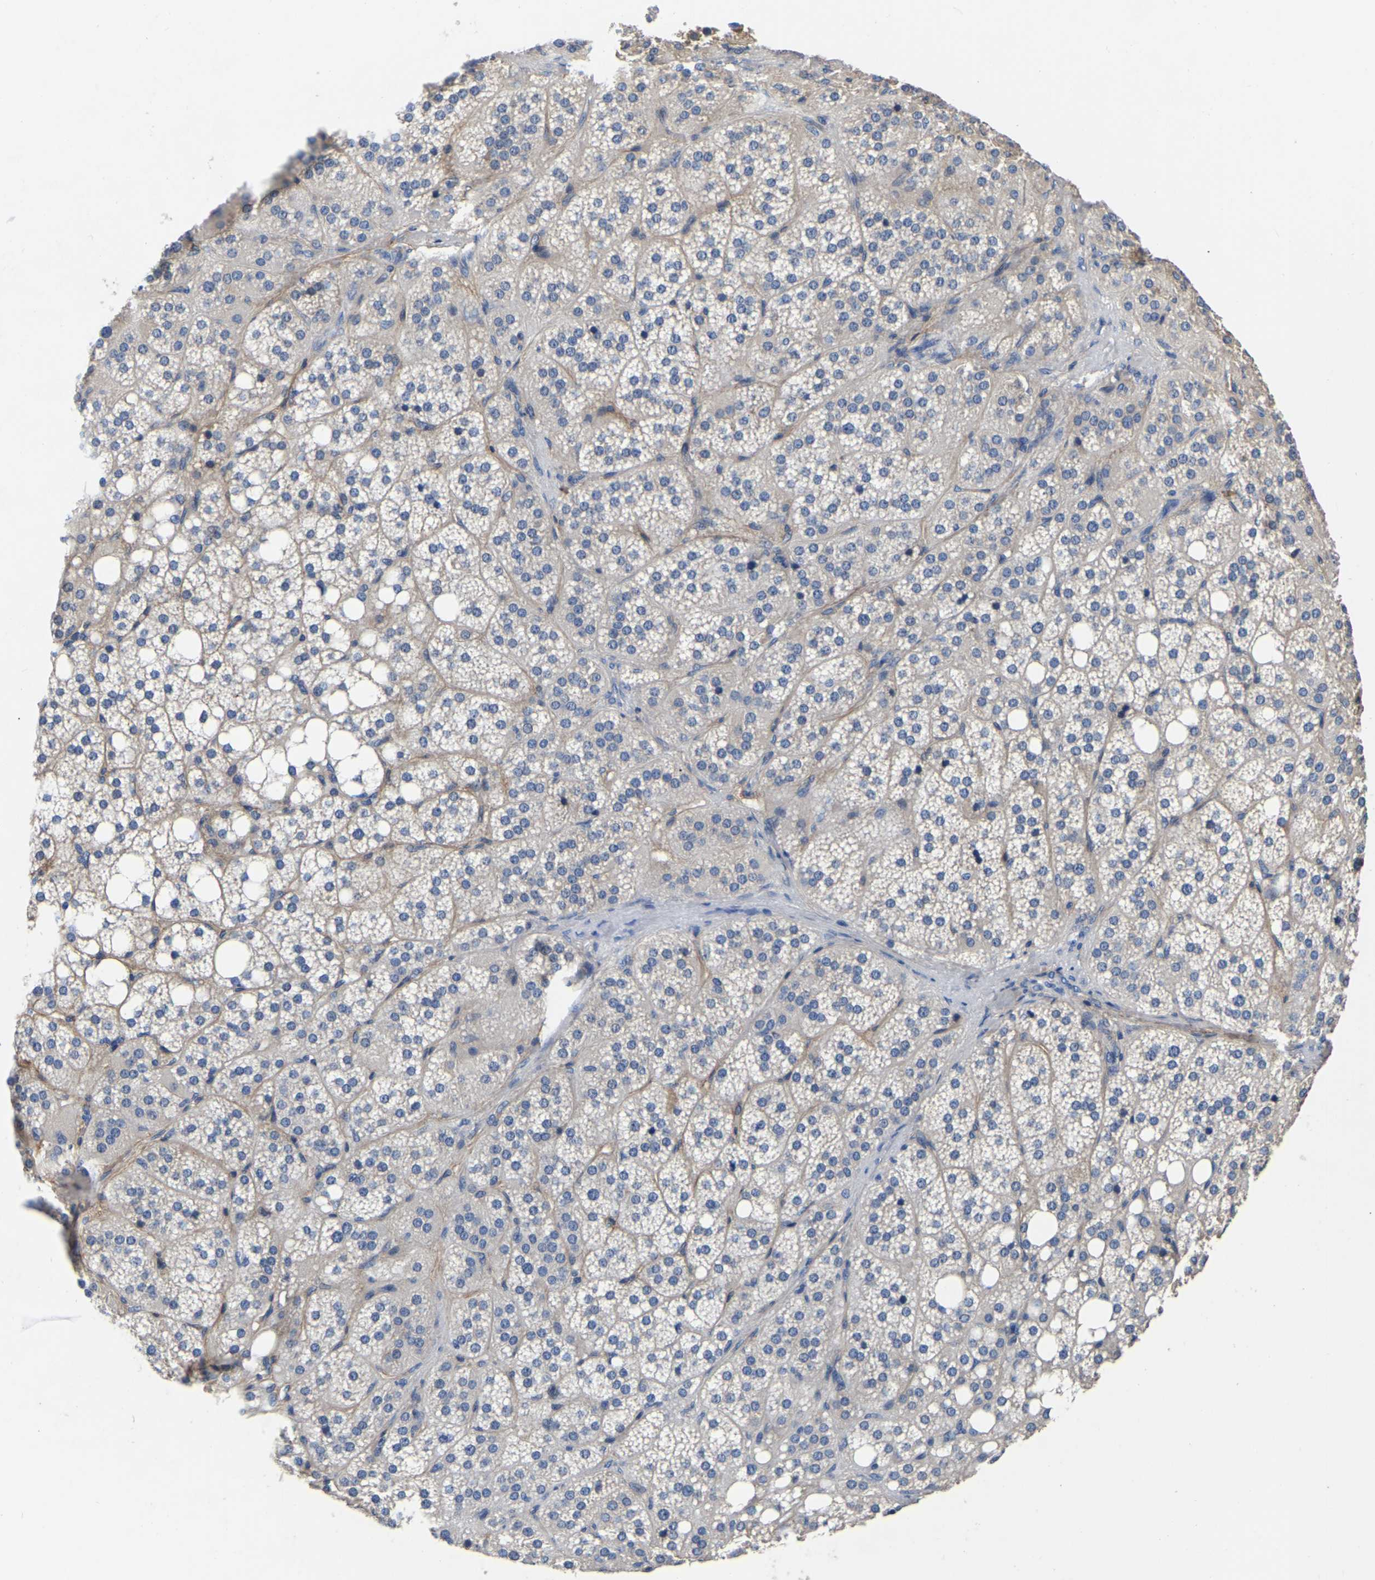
{"staining": {"intensity": "negative", "quantity": "none", "location": "none"}, "tissue": "adrenal gland", "cell_type": "Glandular cells", "image_type": "normal", "snomed": [{"axis": "morphology", "description": "Normal tissue, NOS"}, {"axis": "topography", "description": "Adrenal gland"}], "caption": "Immunohistochemistry image of normal adrenal gland: human adrenal gland stained with DAB displays no significant protein staining in glandular cells.", "gene": "COL6A1", "patient": {"sex": "female", "age": 59}}